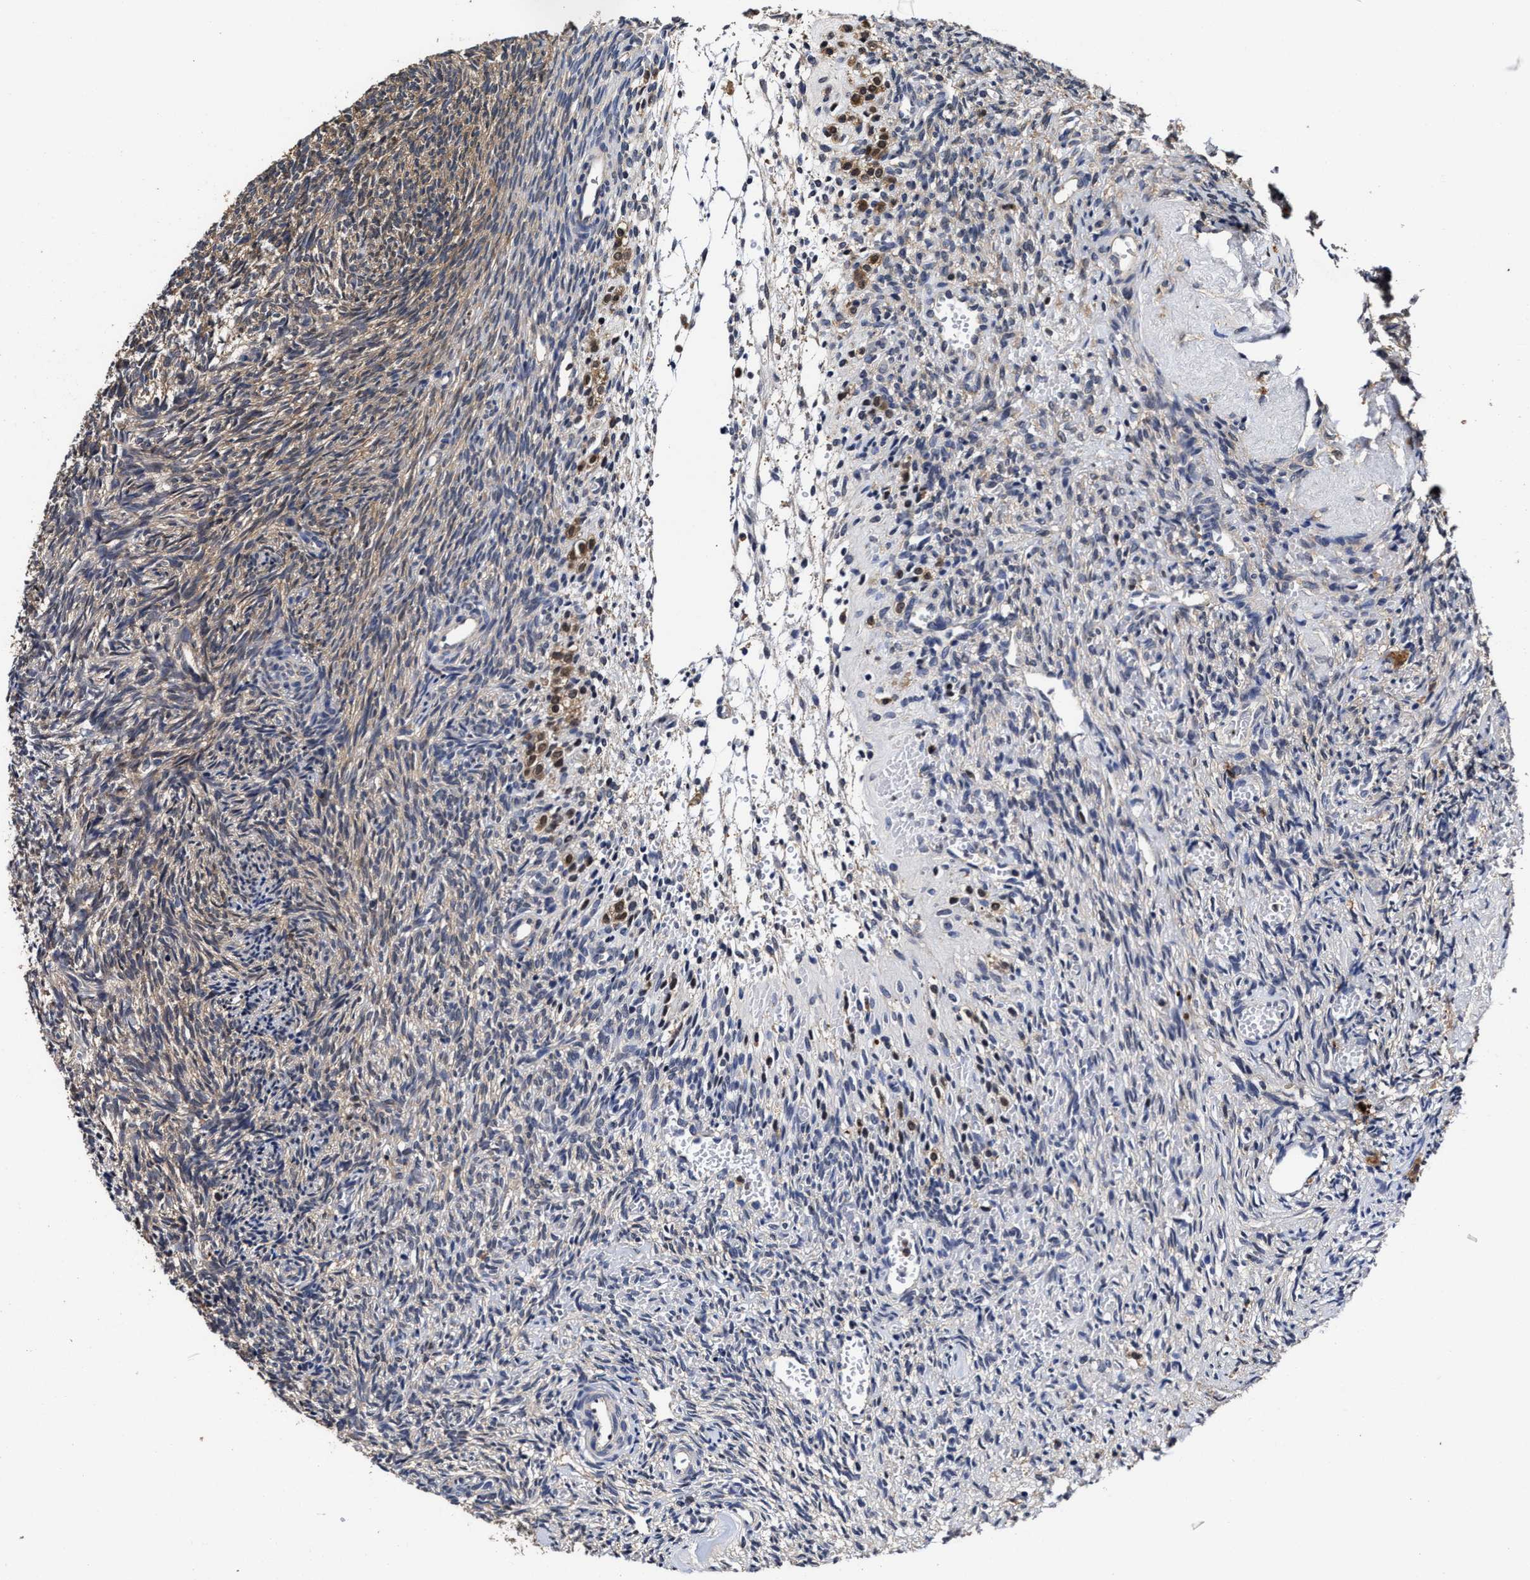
{"staining": {"intensity": "moderate", "quantity": "<25%", "location": "cytoplasmic/membranous"}, "tissue": "ovary", "cell_type": "Ovarian stroma cells", "image_type": "normal", "snomed": [{"axis": "morphology", "description": "Normal tissue, NOS"}, {"axis": "topography", "description": "Ovary"}], "caption": "Immunohistochemical staining of unremarkable ovary exhibits <25% levels of moderate cytoplasmic/membranous protein expression in about <25% of ovarian stroma cells. (brown staining indicates protein expression, while blue staining denotes nuclei).", "gene": "SOCS5", "patient": {"sex": "female", "age": 41}}